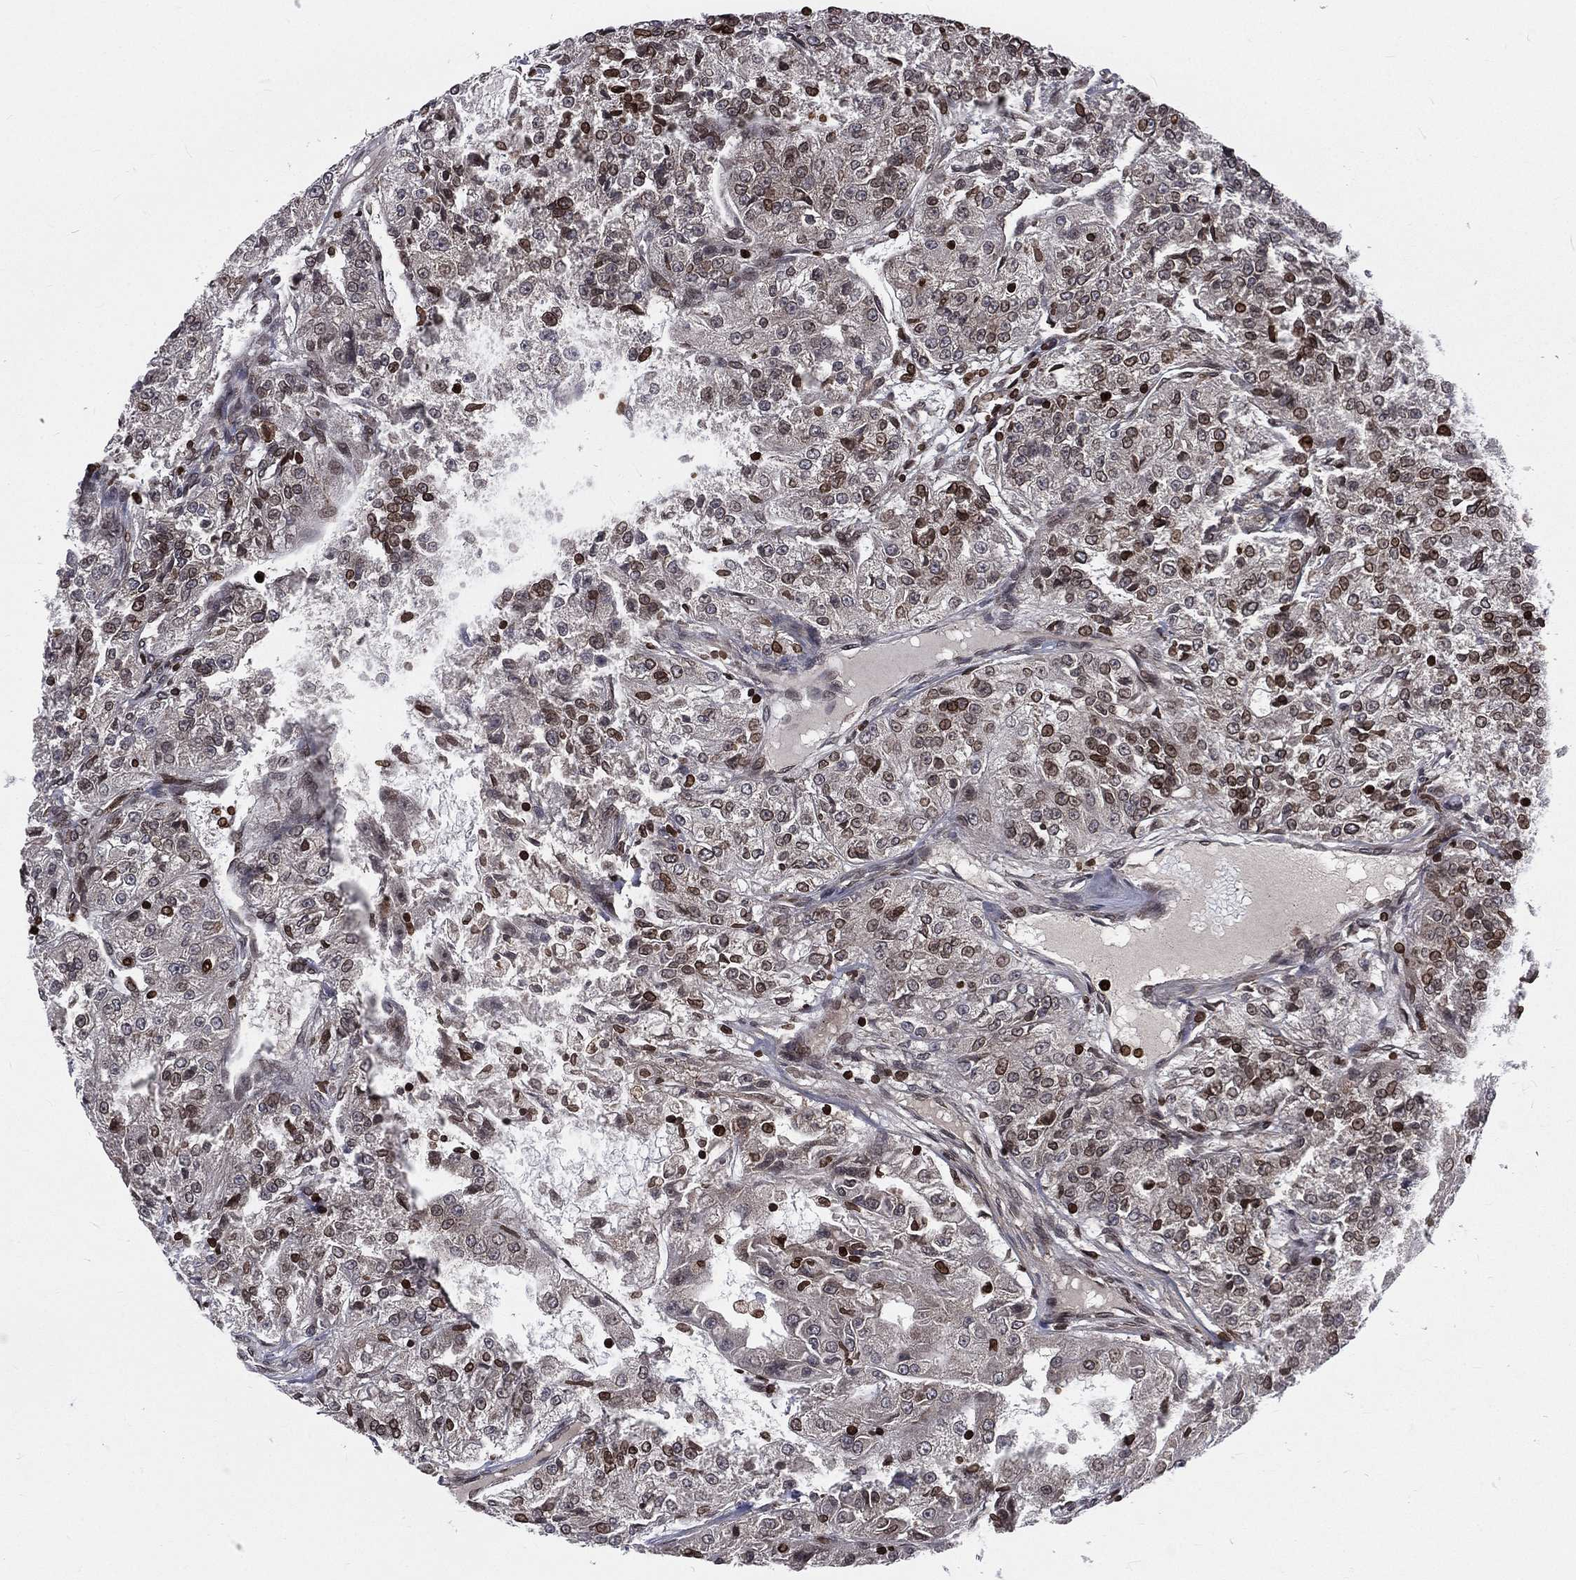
{"staining": {"intensity": "moderate", "quantity": "25%-75%", "location": "cytoplasmic/membranous,nuclear"}, "tissue": "renal cancer", "cell_type": "Tumor cells", "image_type": "cancer", "snomed": [{"axis": "morphology", "description": "Adenocarcinoma, NOS"}, {"axis": "topography", "description": "Kidney"}], "caption": "A brown stain labels moderate cytoplasmic/membranous and nuclear staining of a protein in renal adenocarcinoma tumor cells. (brown staining indicates protein expression, while blue staining denotes nuclei).", "gene": "LBR", "patient": {"sex": "female", "age": 63}}